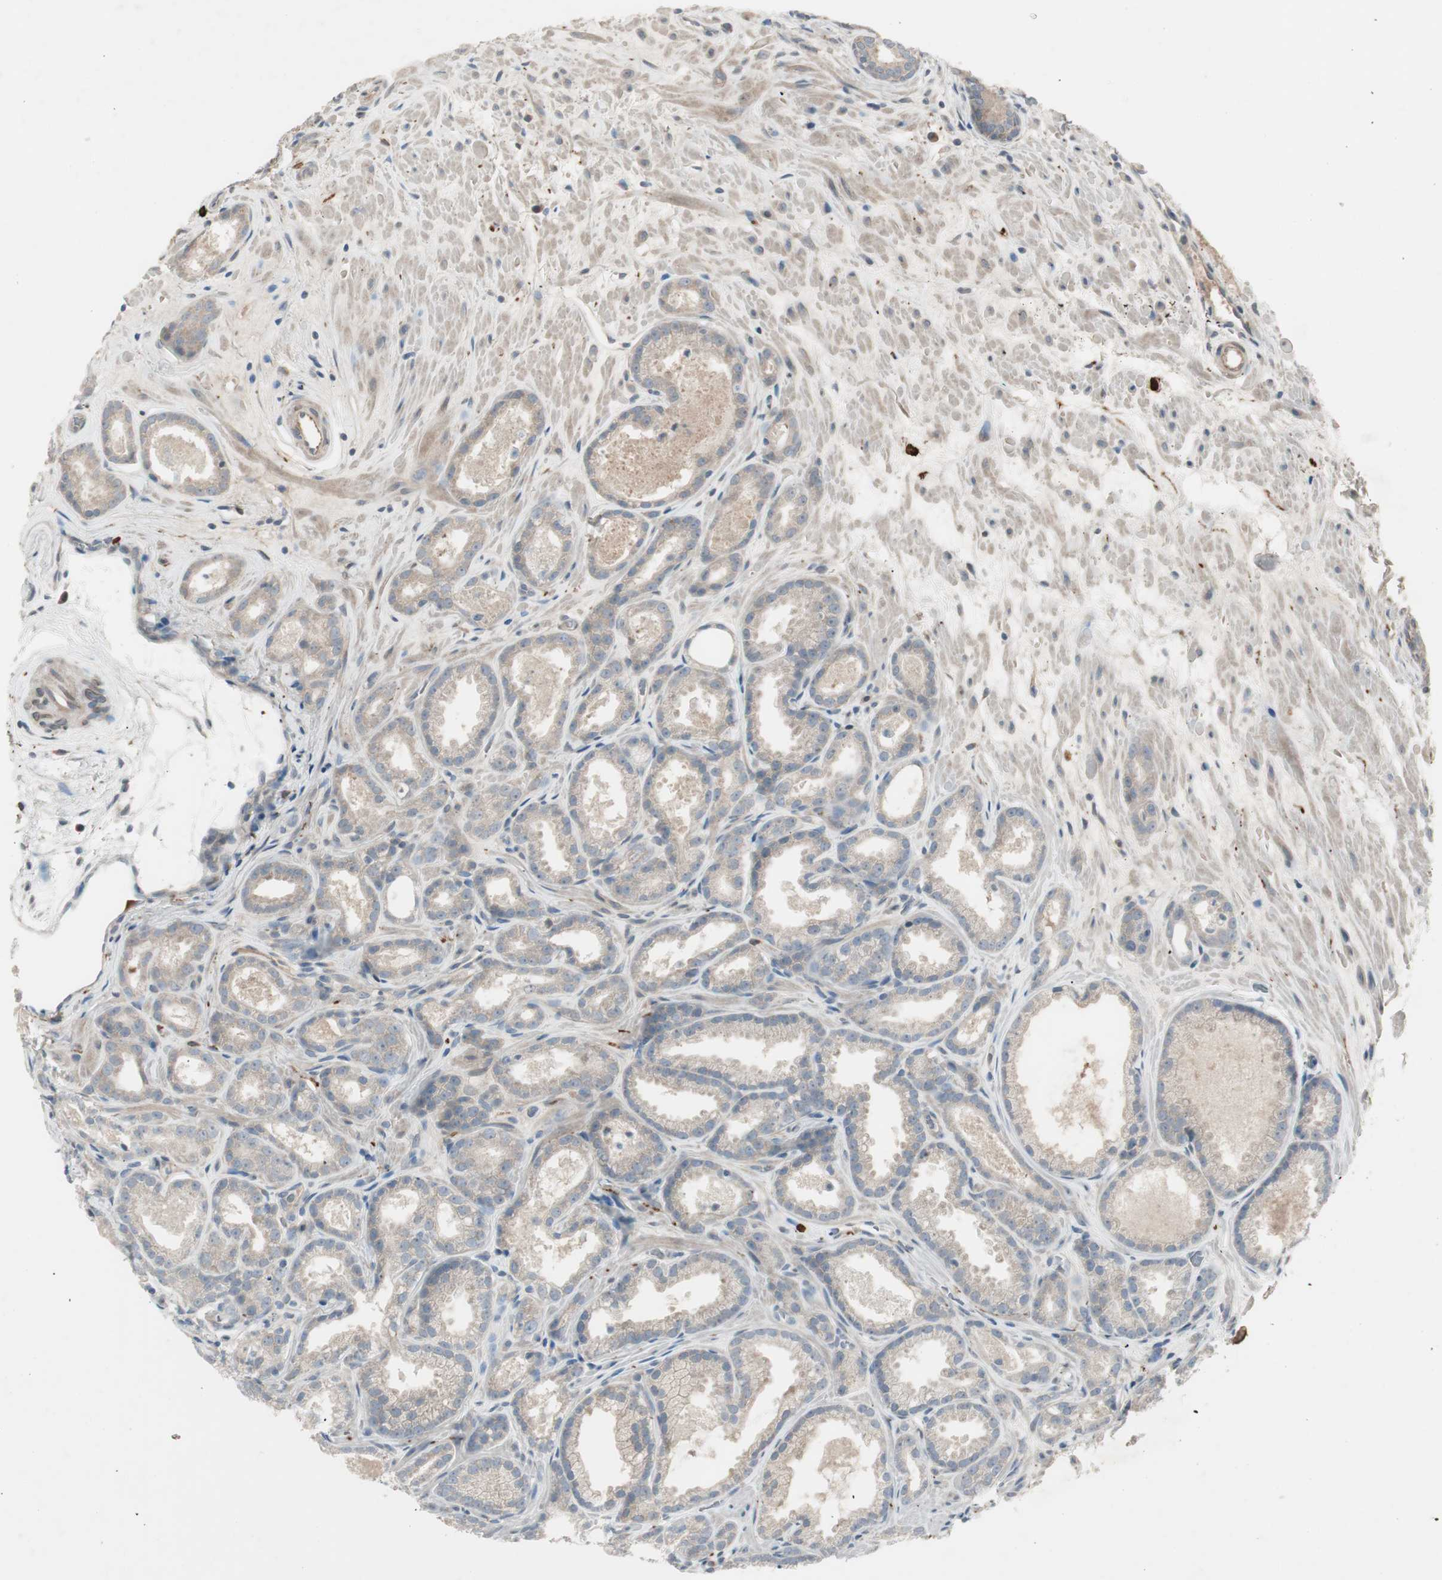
{"staining": {"intensity": "weak", "quantity": ">75%", "location": "cytoplasmic/membranous"}, "tissue": "prostate cancer", "cell_type": "Tumor cells", "image_type": "cancer", "snomed": [{"axis": "morphology", "description": "Adenocarcinoma, Low grade"}, {"axis": "topography", "description": "Prostate"}], "caption": "A low amount of weak cytoplasmic/membranous positivity is identified in approximately >75% of tumor cells in prostate cancer (low-grade adenocarcinoma) tissue.", "gene": "MAPRE3", "patient": {"sex": "male", "age": 57}}